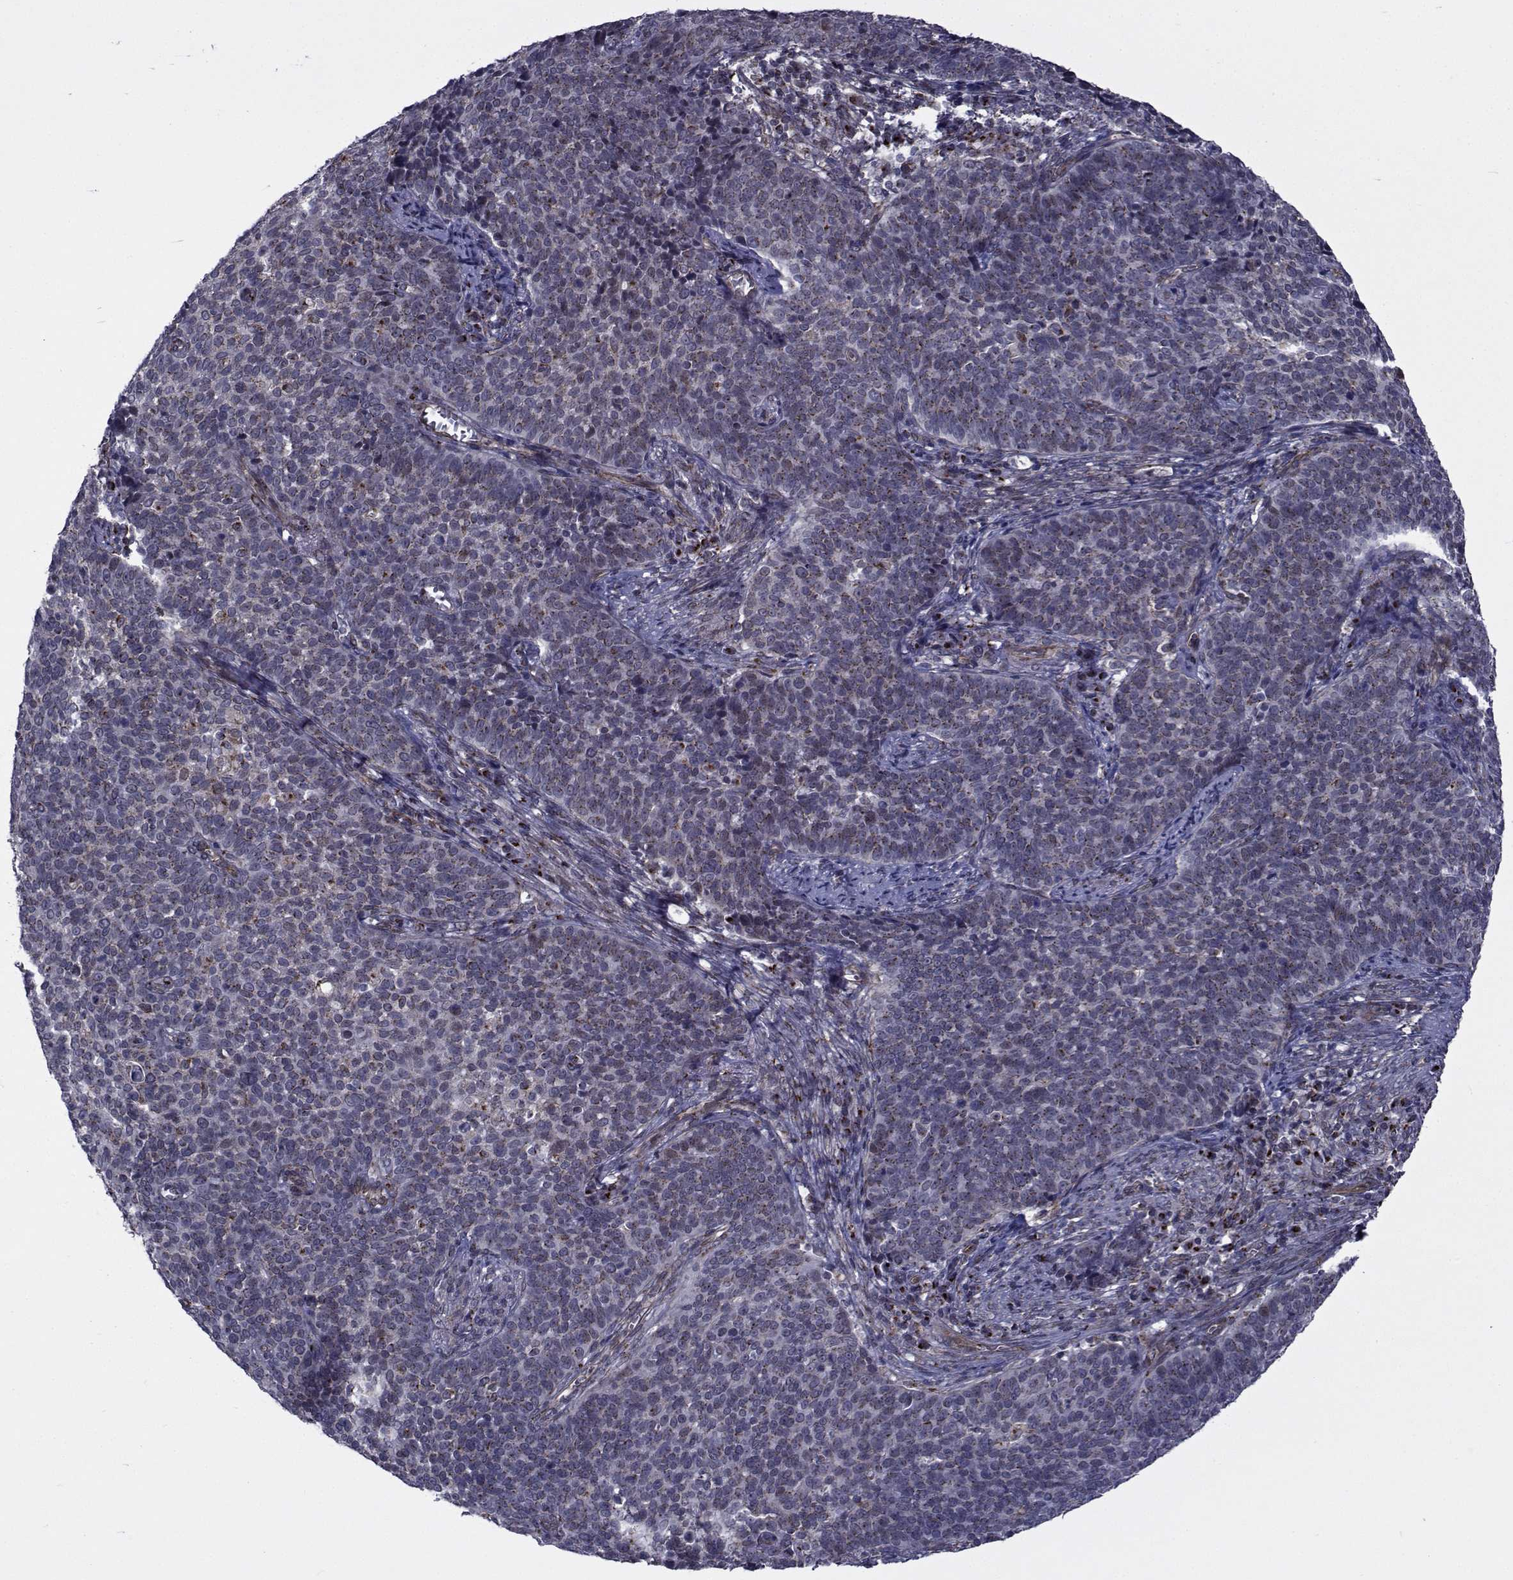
{"staining": {"intensity": "weak", "quantity": "<25%", "location": "cytoplasmic/membranous"}, "tissue": "cervical cancer", "cell_type": "Tumor cells", "image_type": "cancer", "snomed": [{"axis": "morphology", "description": "Squamous cell carcinoma, NOS"}, {"axis": "topography", "description": "Cervix"}], "caption": "An immunohistochemistry (IHC) photomicrograph of squamous cell carcinoma (cervical) is shown. There is no staining in tumor cells of squamous cell carcinoma (cervical).", "gene": "ATP6V1C2", "patient": {"sex": "female", "age": 39}}